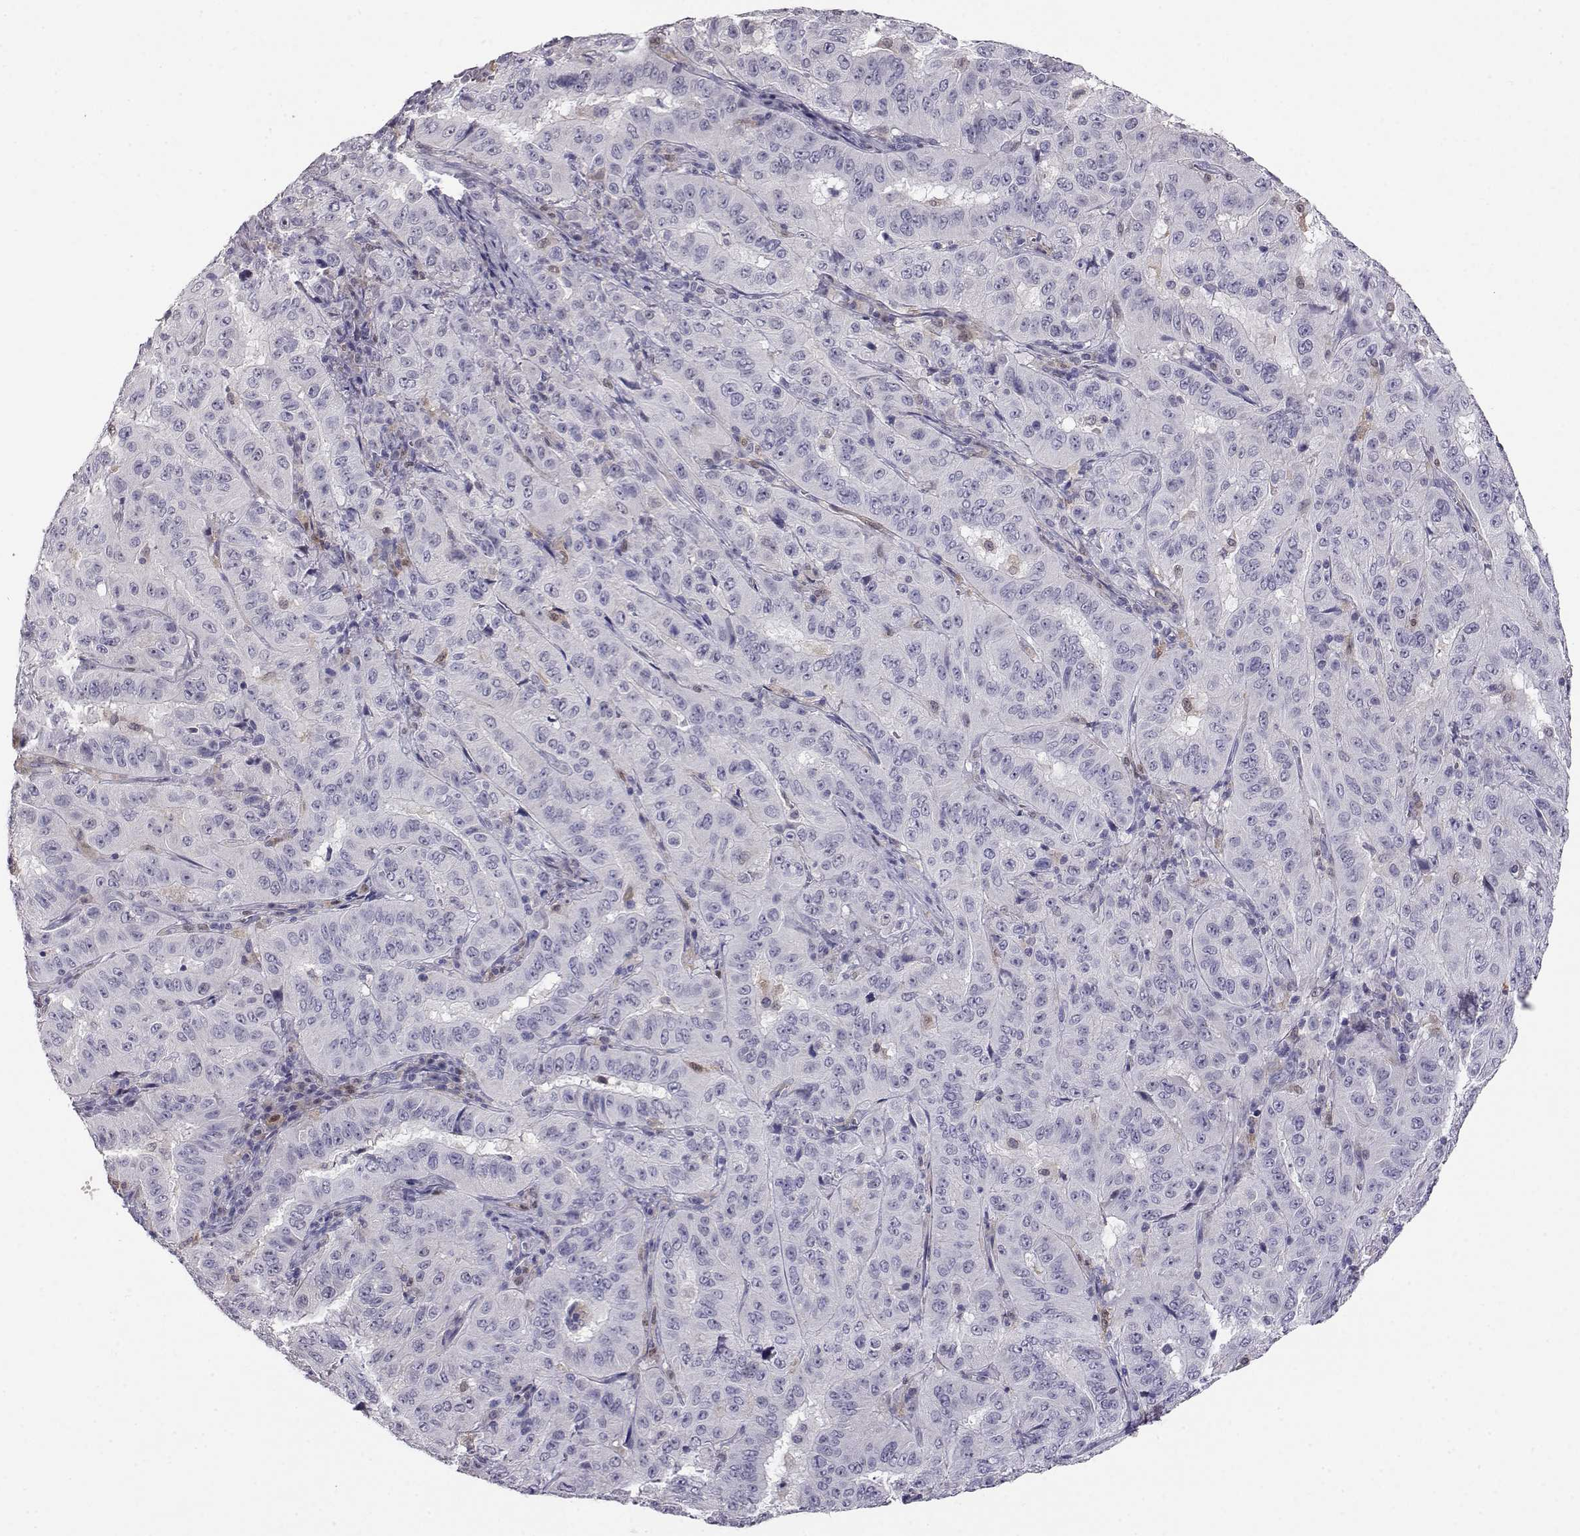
{"staining": {"intensity": "negative", "quantity": "none", "location": "none"}, "tissue": "pancreatic cancer", "cell_type": "Tumor cells", "image_type": "cancer", "snomed": [{"axis": "morphology", "description": "Adenocarcinoma, NOS"}, {"axis": "topography", "description": "Pancreas"}], "caption": "Micrograph shows no significant protein expression in tumor cells of pancreatic adenocarcinoma.", "gene": "AKR1B1", "patient": {"sex": "male", "age": 63}}